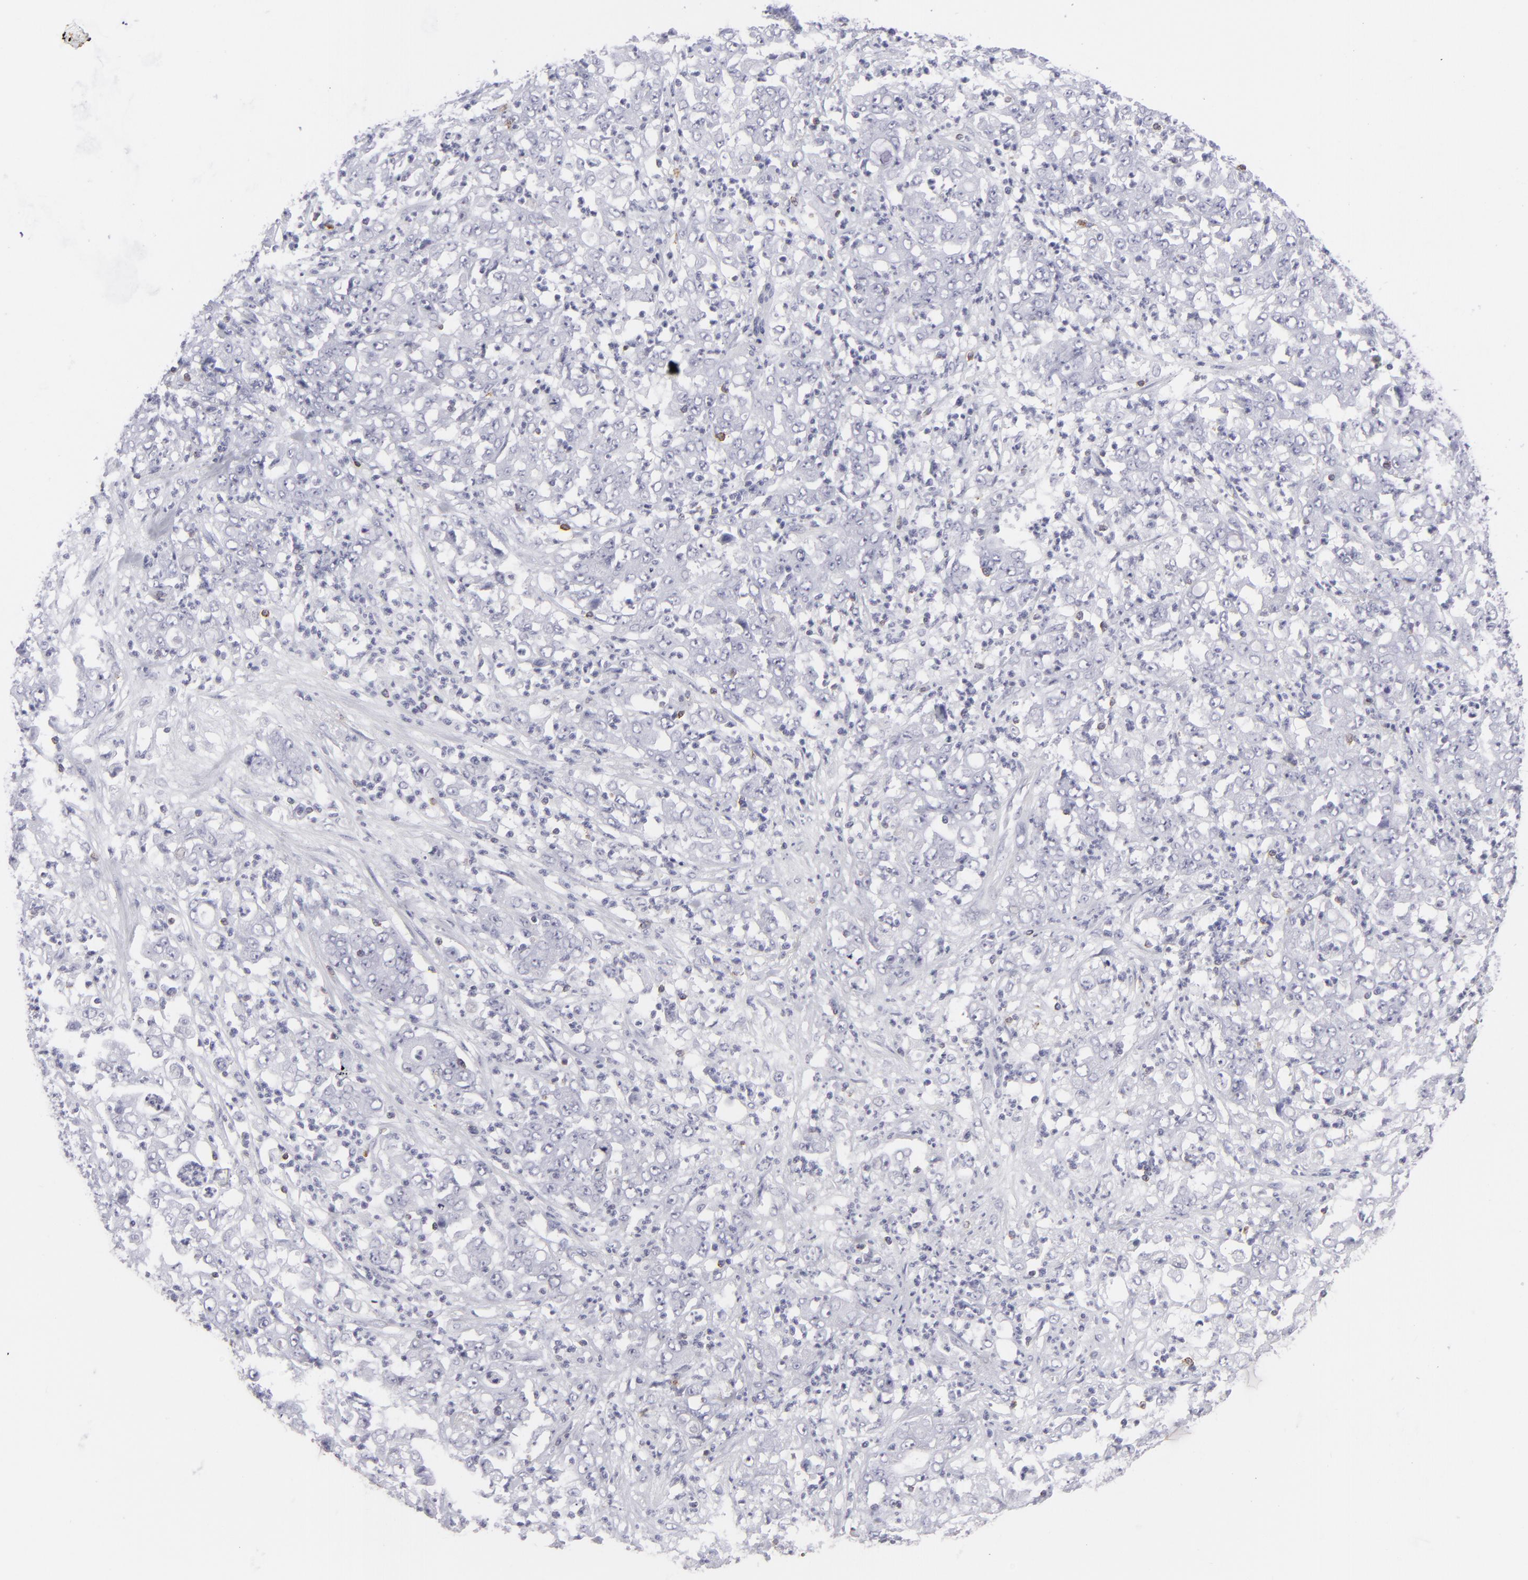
{"staining": {"intensity": "negative", "quantity": "none", "location": "none"}, "tissue": "stomach cancer", "cell_type": "Tumor cells", "image_type": "cancer", "snomed": [{"axis": "morphology", "description": "Adenocarcinoma, NOS"}, {"axis": "topography", "description": "Stomach, lower"}], "caption": "Immunohistochemical staining of adenocarcinoma (stomach) demonstrates no significant positivity in tumor cells. (DAB IHC visualized using brightfield microscopy, high magnification).", "gene": "CD7", "patient": {"sex": "female", "age": 71}}